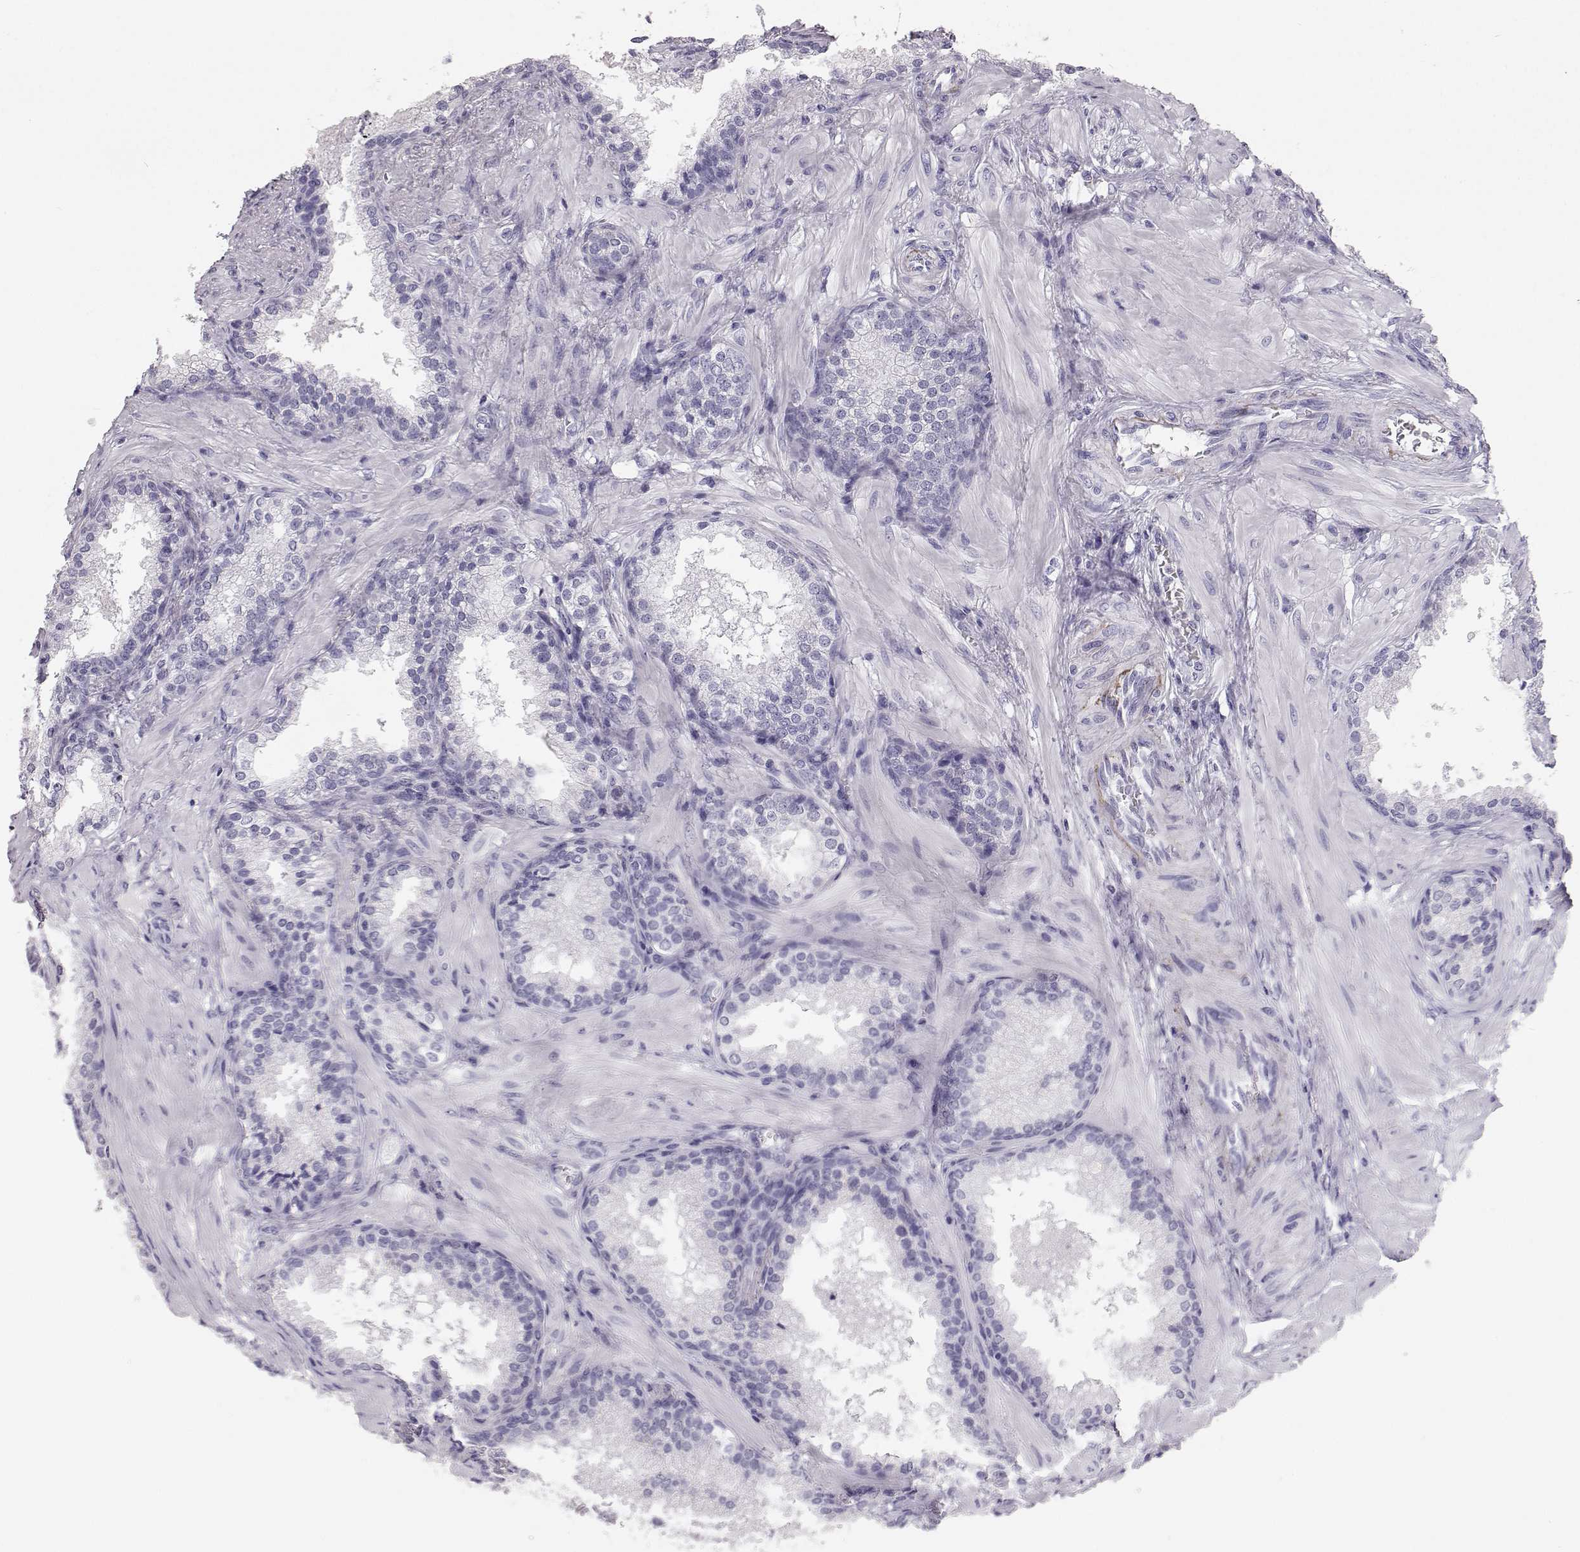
{"staining": {"intensity": "negative", "quantity": "none", "location": "none"}, "tissue": "prostate cancer", "cell_type": "Tumor cells", "image_type": "cancer", "snomed": [{"axis": "morphology", "description": "Adenocarcinoma, Low grade"}, {"axis": "topography", "description": "Prostate"}], "caption": "IHC of prostate cancer shows no expression in tumor cells.", "gene": "KRTAP16-1", "patient": {"sex": "male", "age": 56}}